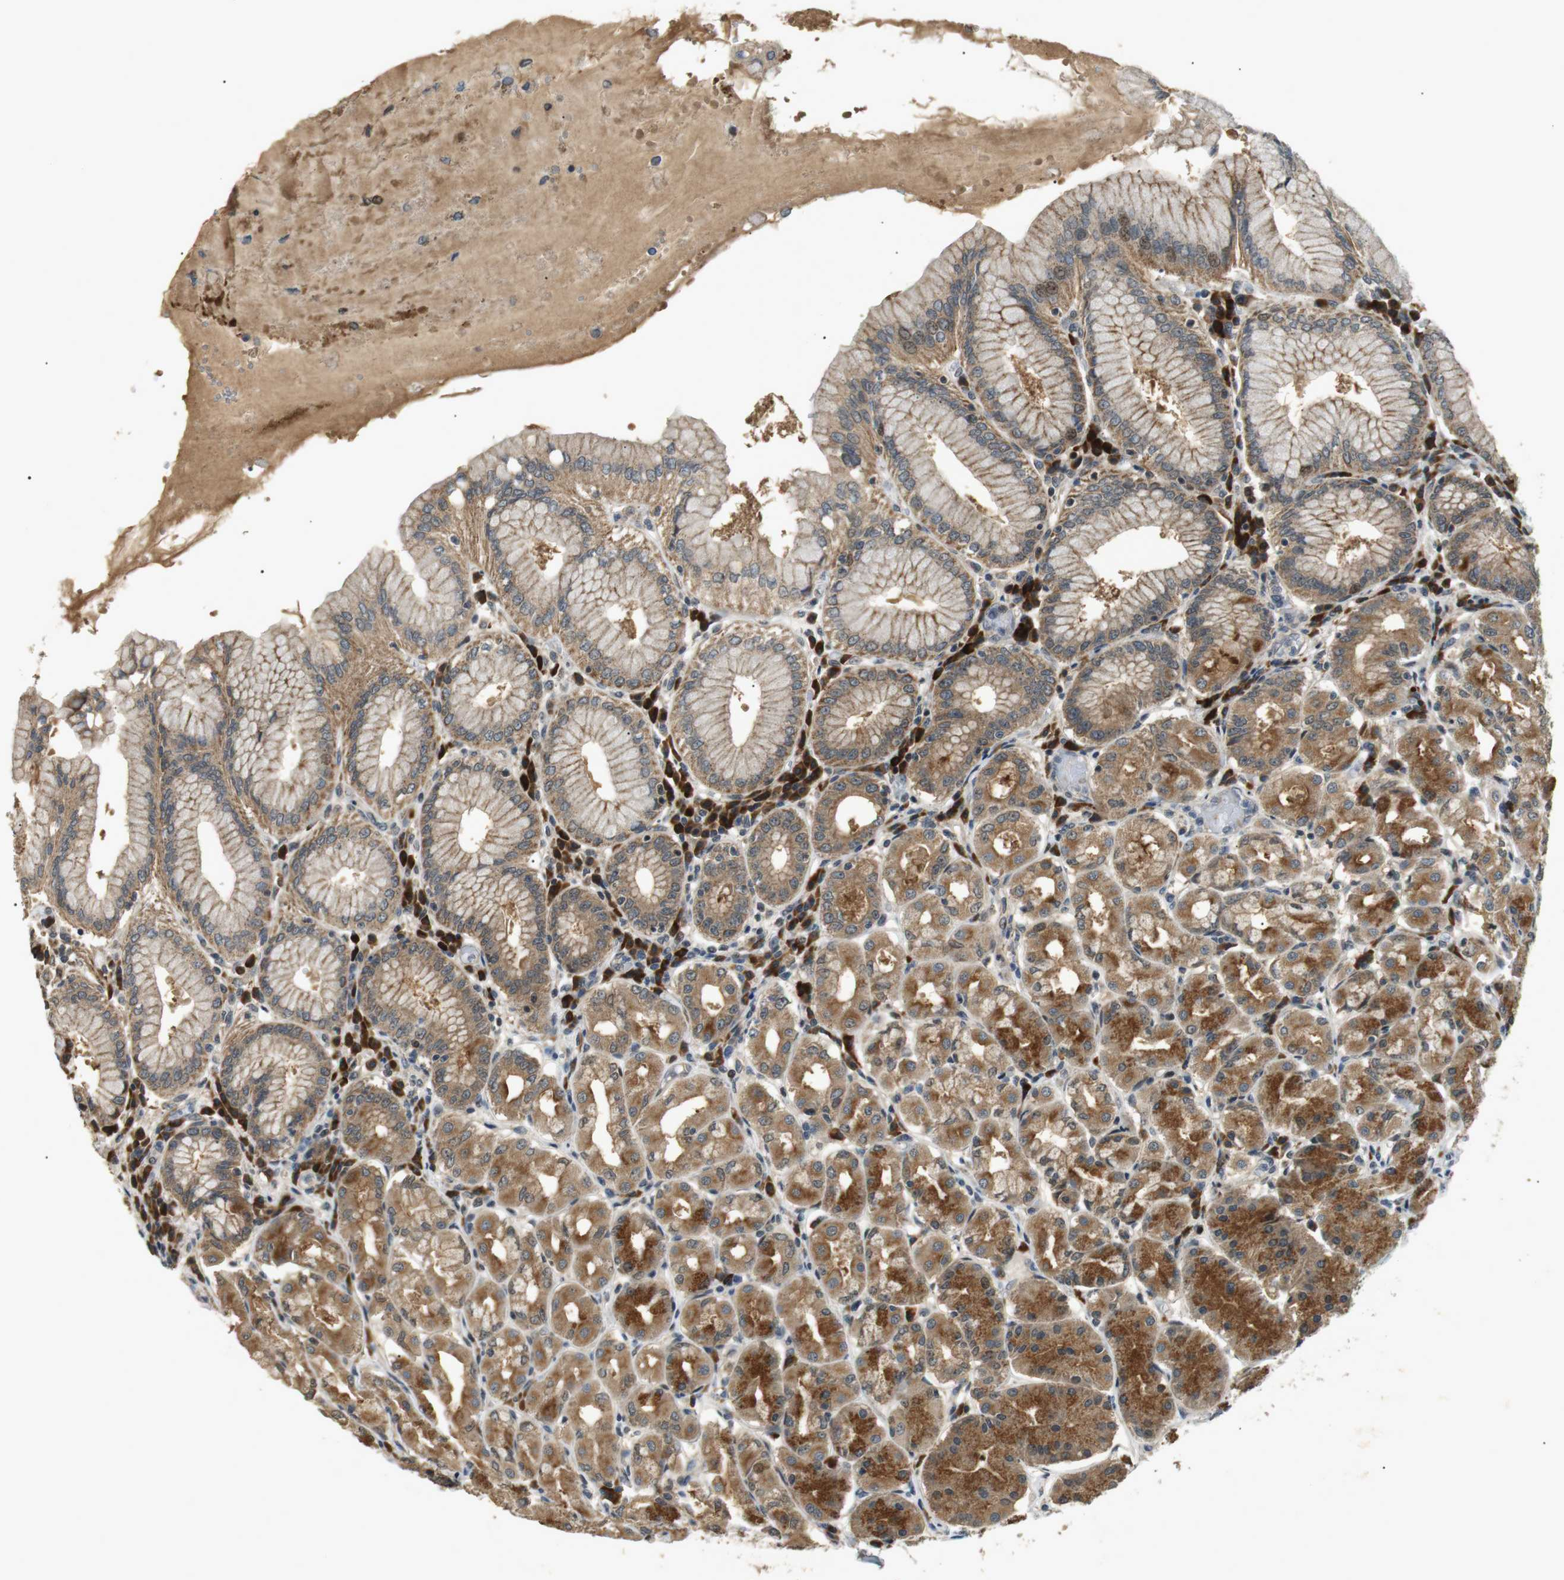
{"staining": {"intensity": "moderate", "quantity": ">75%", "location": "cytoplasmic/membranous"}, "tissue": "stomach", "cell_type": "Glandular cells", "image_type": "normal", "snomed": [{"axis": "morphology", "description": "Normal tissue, NOS"}, {"axis": "topography", "description": "Stomach"}, {"axis": "topography", "description": "Stomach, lower"}], "caption": "The photomicrograph exhibits immunohistochemical staining of benign stomach. There is moderate cytoplasmic/membranous positivity is seen in about >75% of glandular cells. (Stains: DAB in brown, nuclei in blue, Microscopy: brightfield microscopy at high magnification).", "gene": "HSPA13", "patient": {"sex": "female", "age": 56}}